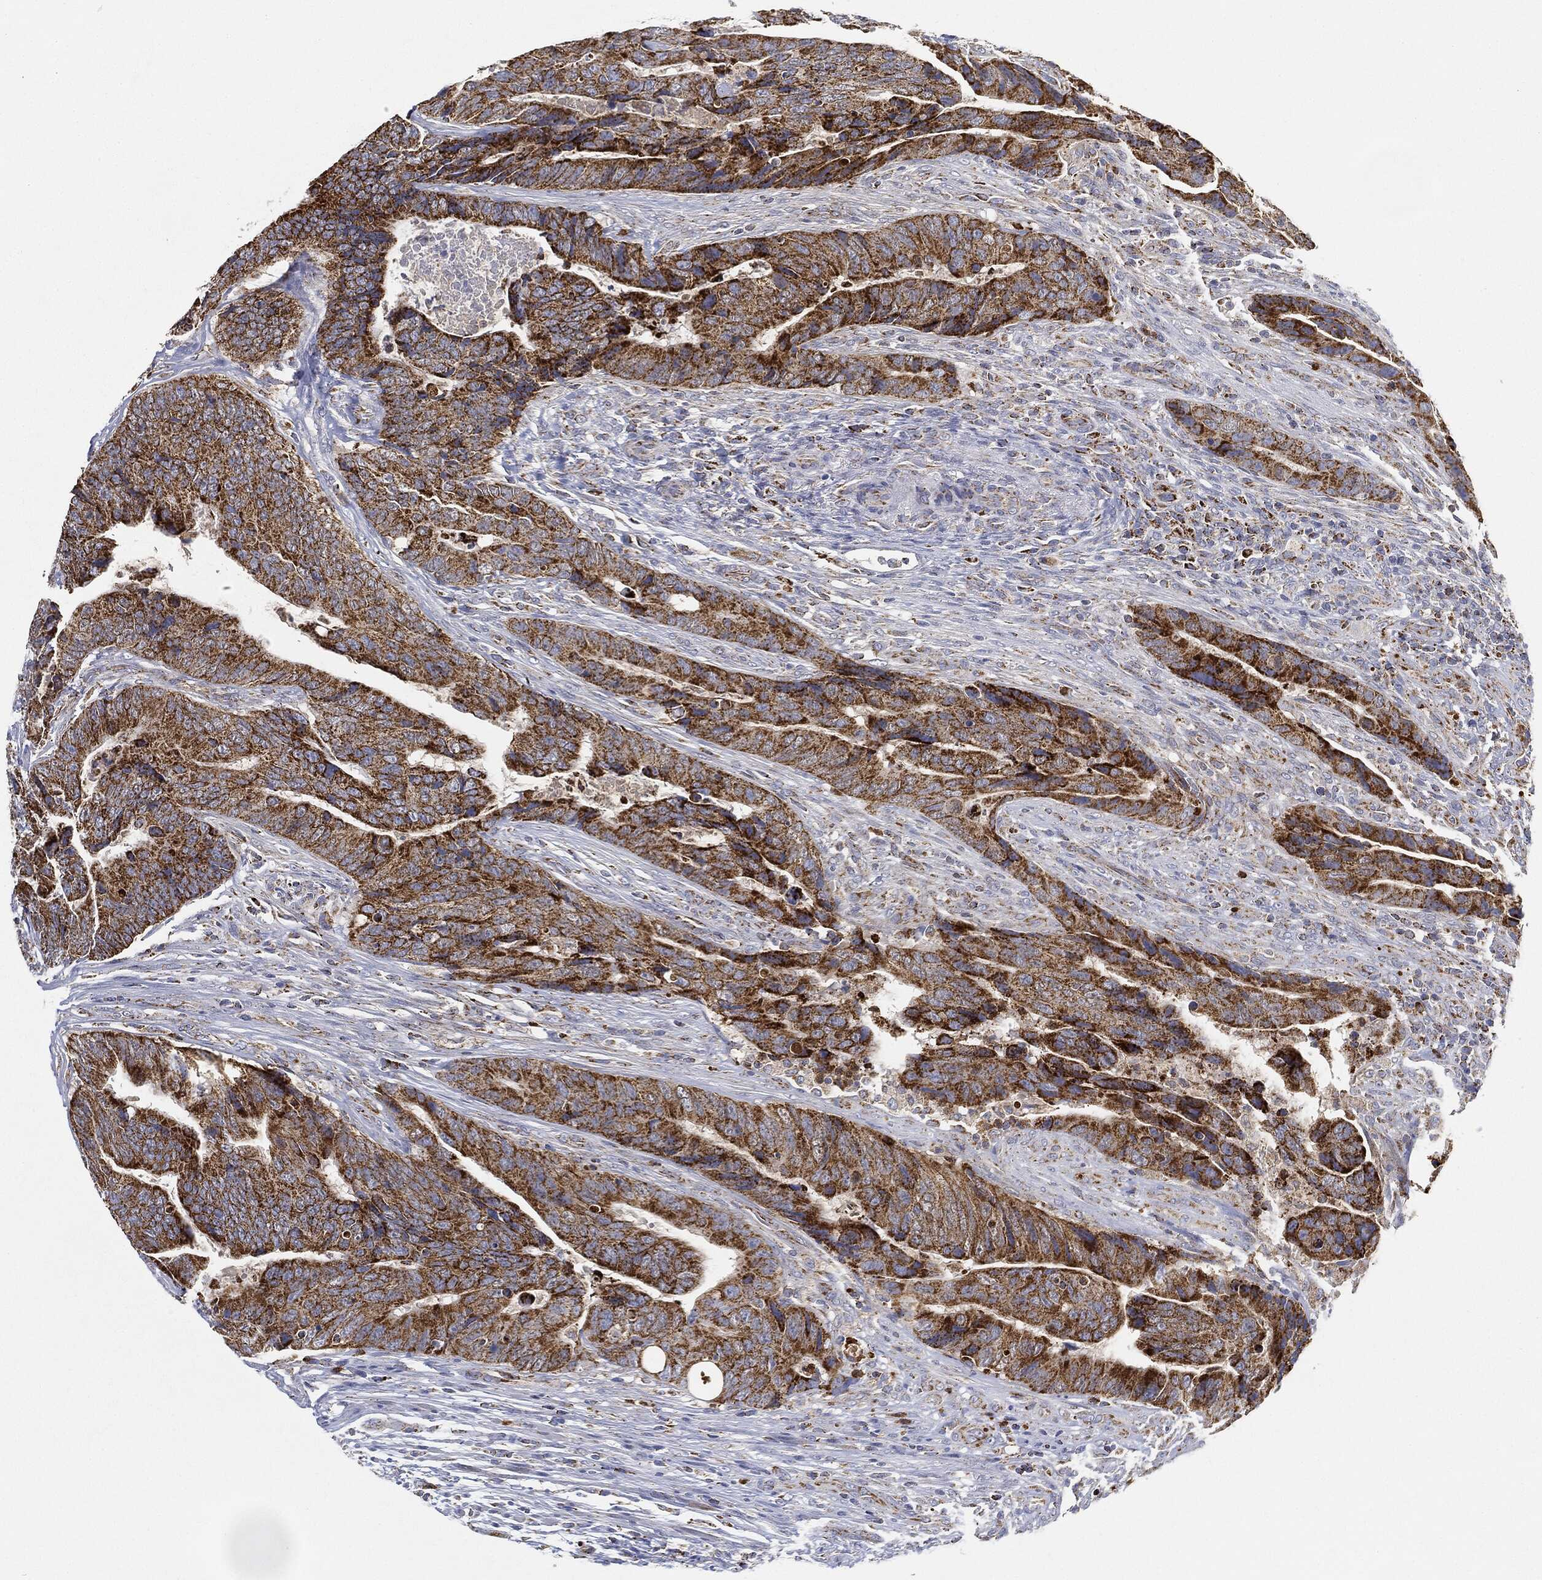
{"staining": {"intensity": "strong", "quantity": ">75%", "location": "cytoplasmic/membranous"}, "tissue": "colorectal cancer", "cell_type": "Tumor cells", "image_type": "cancer", "snomed": [{"axis": "morphology", "description": "Adenocarcinoma, NOS"}, {"axis": "topography", "description": "Colon"}], "caption": "There is high levels of strong cytoplasmic/membranous staining in tumor cells of colorectal adenocarcinoma, as demonstrated by immunohistochemical staining (brown color).", "gene": "CAPN15", "patient": {"sex": "female", "age": 56}}